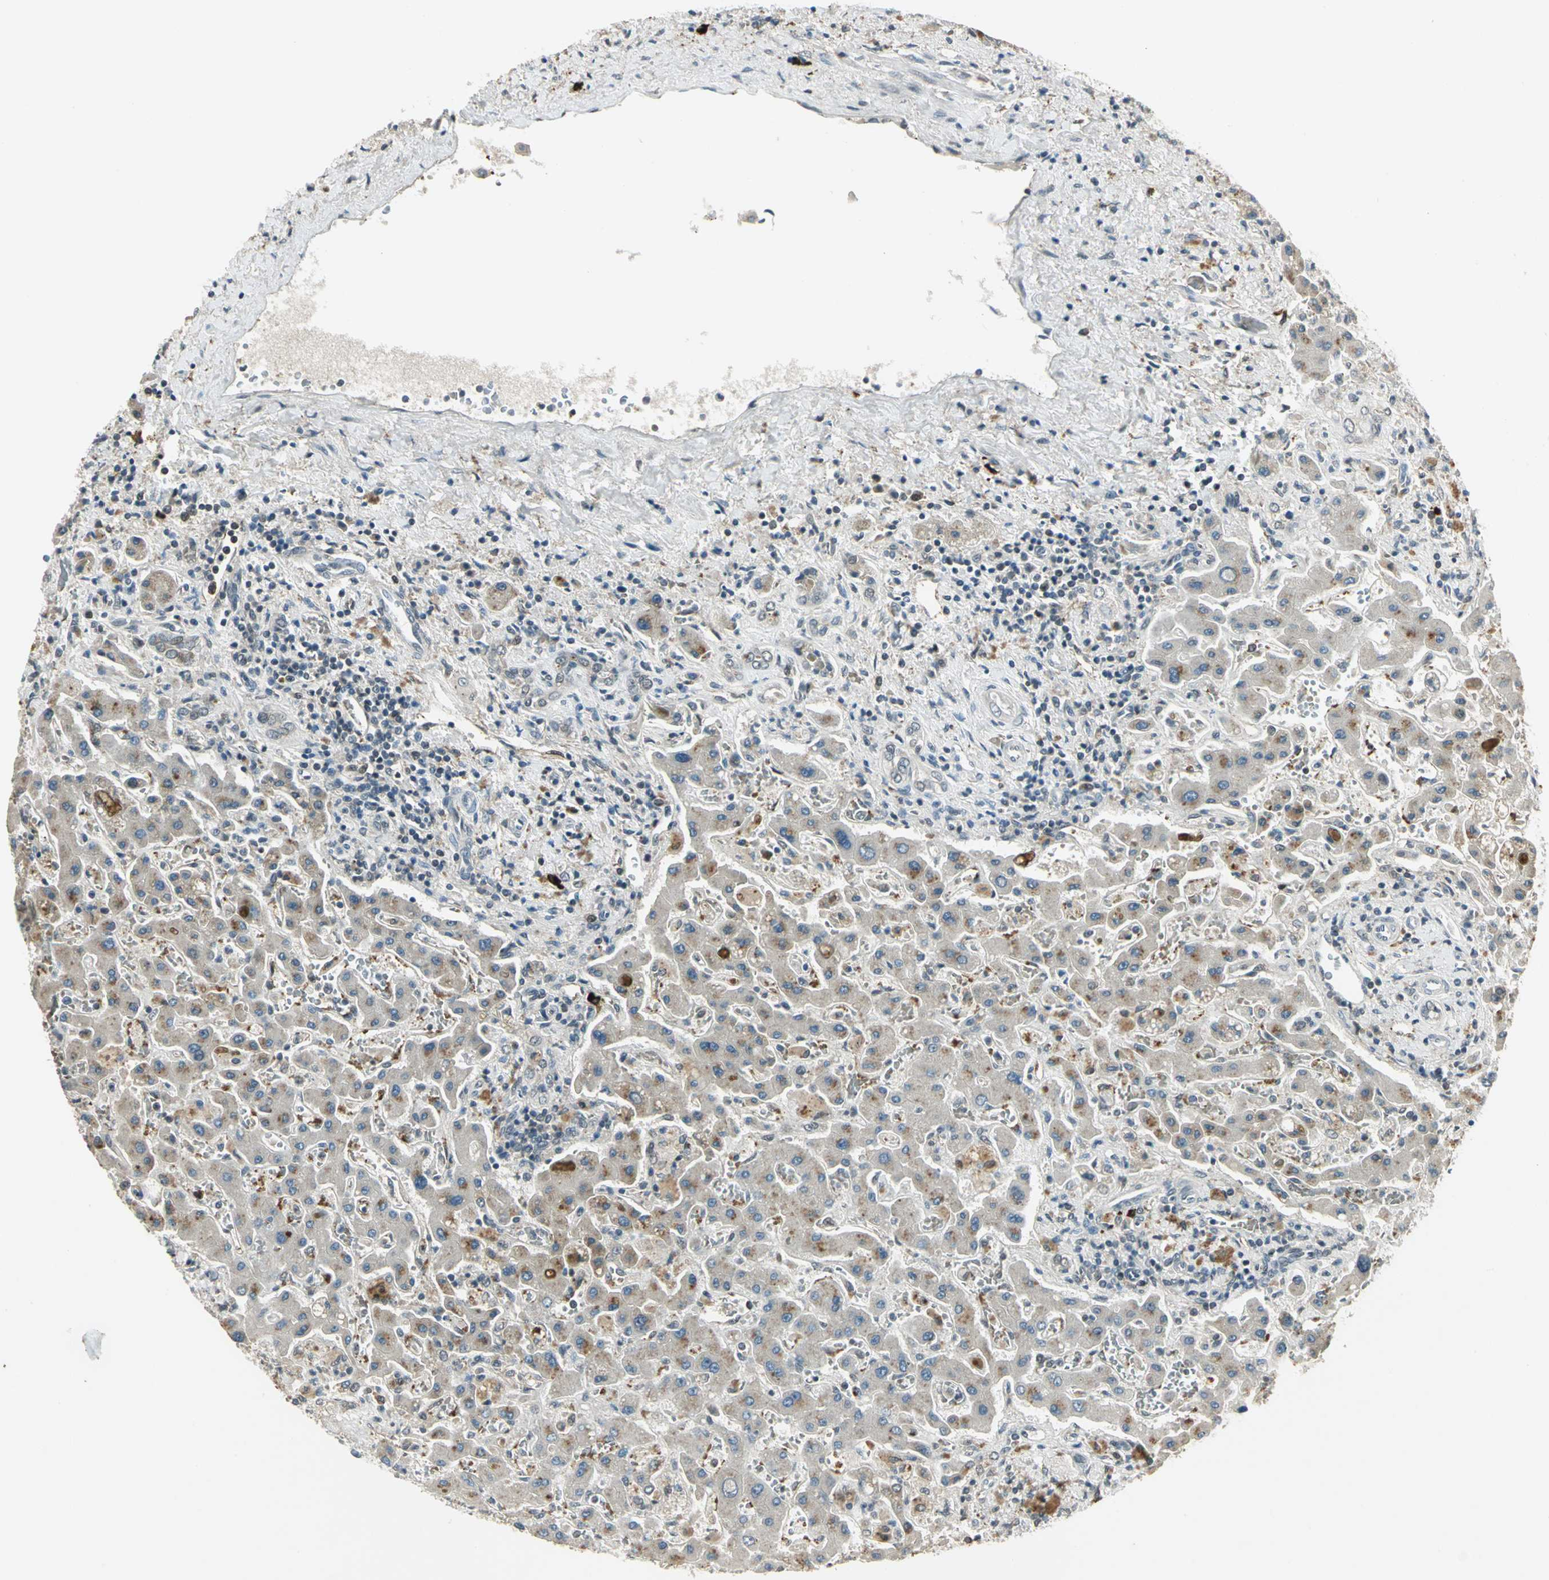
{"staining": {"intensity": "weak", "quantity": "25%-75%", "location": "cytoplasmic/membranous"}, "tissue": "liver cancer", "cell_type": "Tumor cells", "image_type": "cancer", "snomed": [{"axis": "morphology", "description": "Cholangiocarcinoma"}, {"axis": "topography", "description": "Liver"}], "caption": "IHC micrograph of liver cholangiocarcinoma stained for a protein (brown), which exhibits low levels of weak cytoplasmic/membranous staining in approximately 25%-75% of tumor cells.", "gene": "RAD17", "patient": {"sex": "male", "age": 50}}